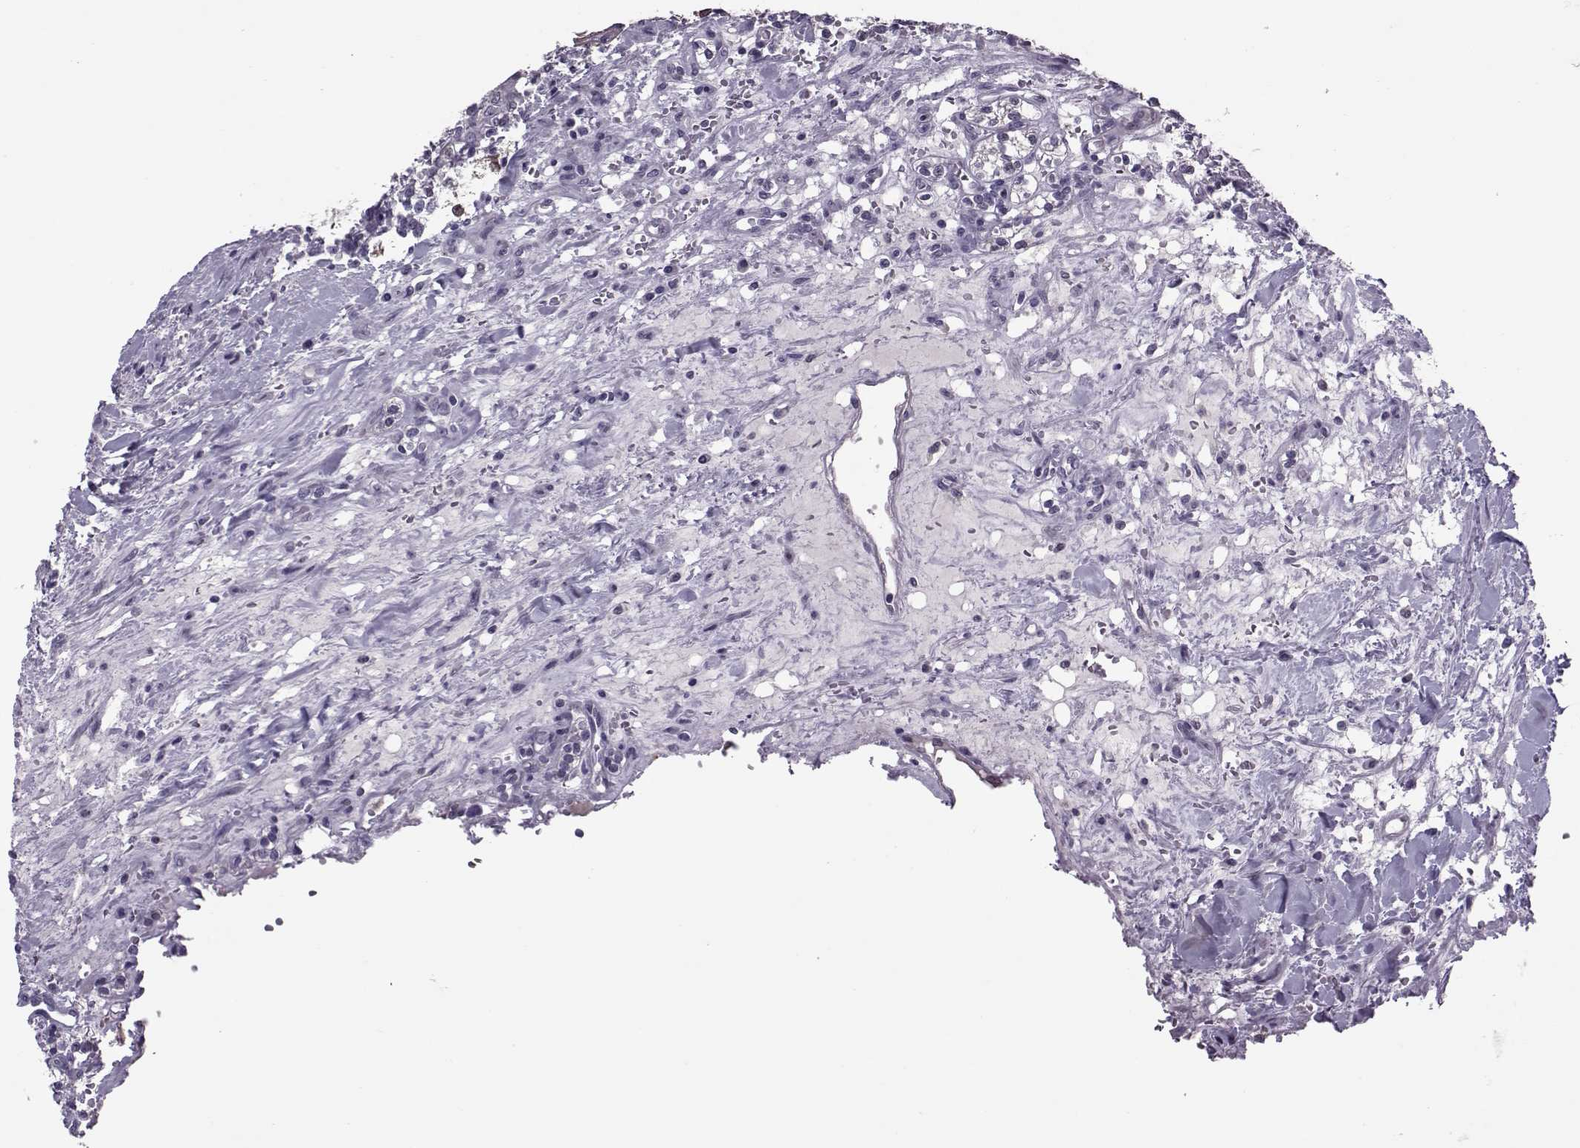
{"staining": {"intensity": "negative", "quantity": "none", "location": "none"}, "tissue": "renal cancer", "cell_type": "Tumor cells", "image_type": "cancer", "snomed": [{"axis": "morphology", "description": "Adenocarcinoma, NOS"}, {"axis": "topography", "description": "Kidney"}], "caption": "DAB immunohistochemical staining of human adenocarcinoma (renal) exhibits no significant positivity in tumor cells.", "gene": "ASRGL1", "patient": {"sex": "male", "age": 36}}